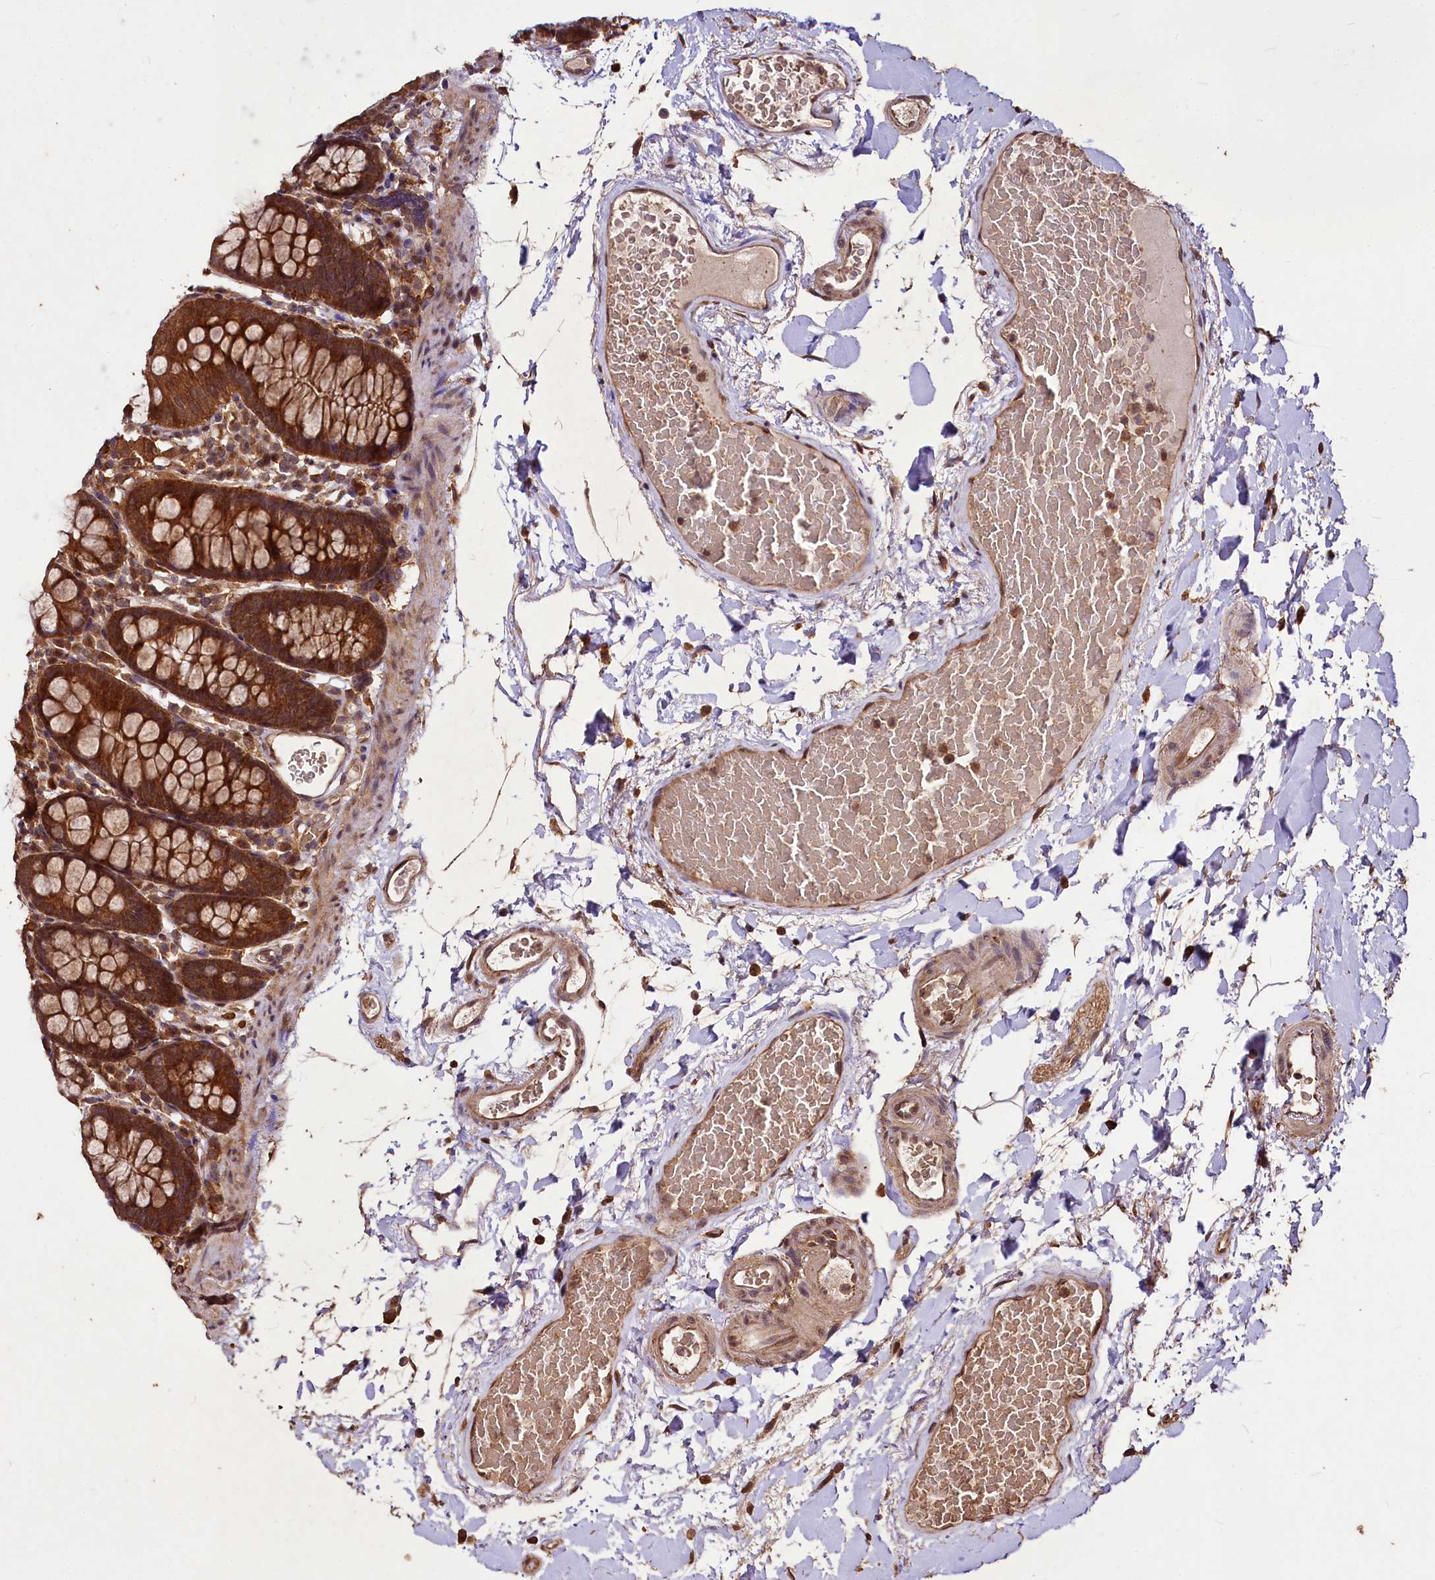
{"staining": {"intensity": "moderate", "quantity": ">75%", "location": "cytoplasmic/membranous"}, "tissue": "colon", "cell_type": "Endothelial cells", "image_type": "normal", "snomed": [{"axis": "morphology", "description": "Normal tissue, NOS"}, {"axis": "topography", "description": "Colon"}], "caption": "Immunohistochemistry (IHC) micrograph of normal colon stained for a protein (brown), which reveals medium levels of moderate cytoplasmic/membranous expression in about >75% of endothelial cells.", "gene": "VPS51", "patient": {"sex": "male", "age": 75}}